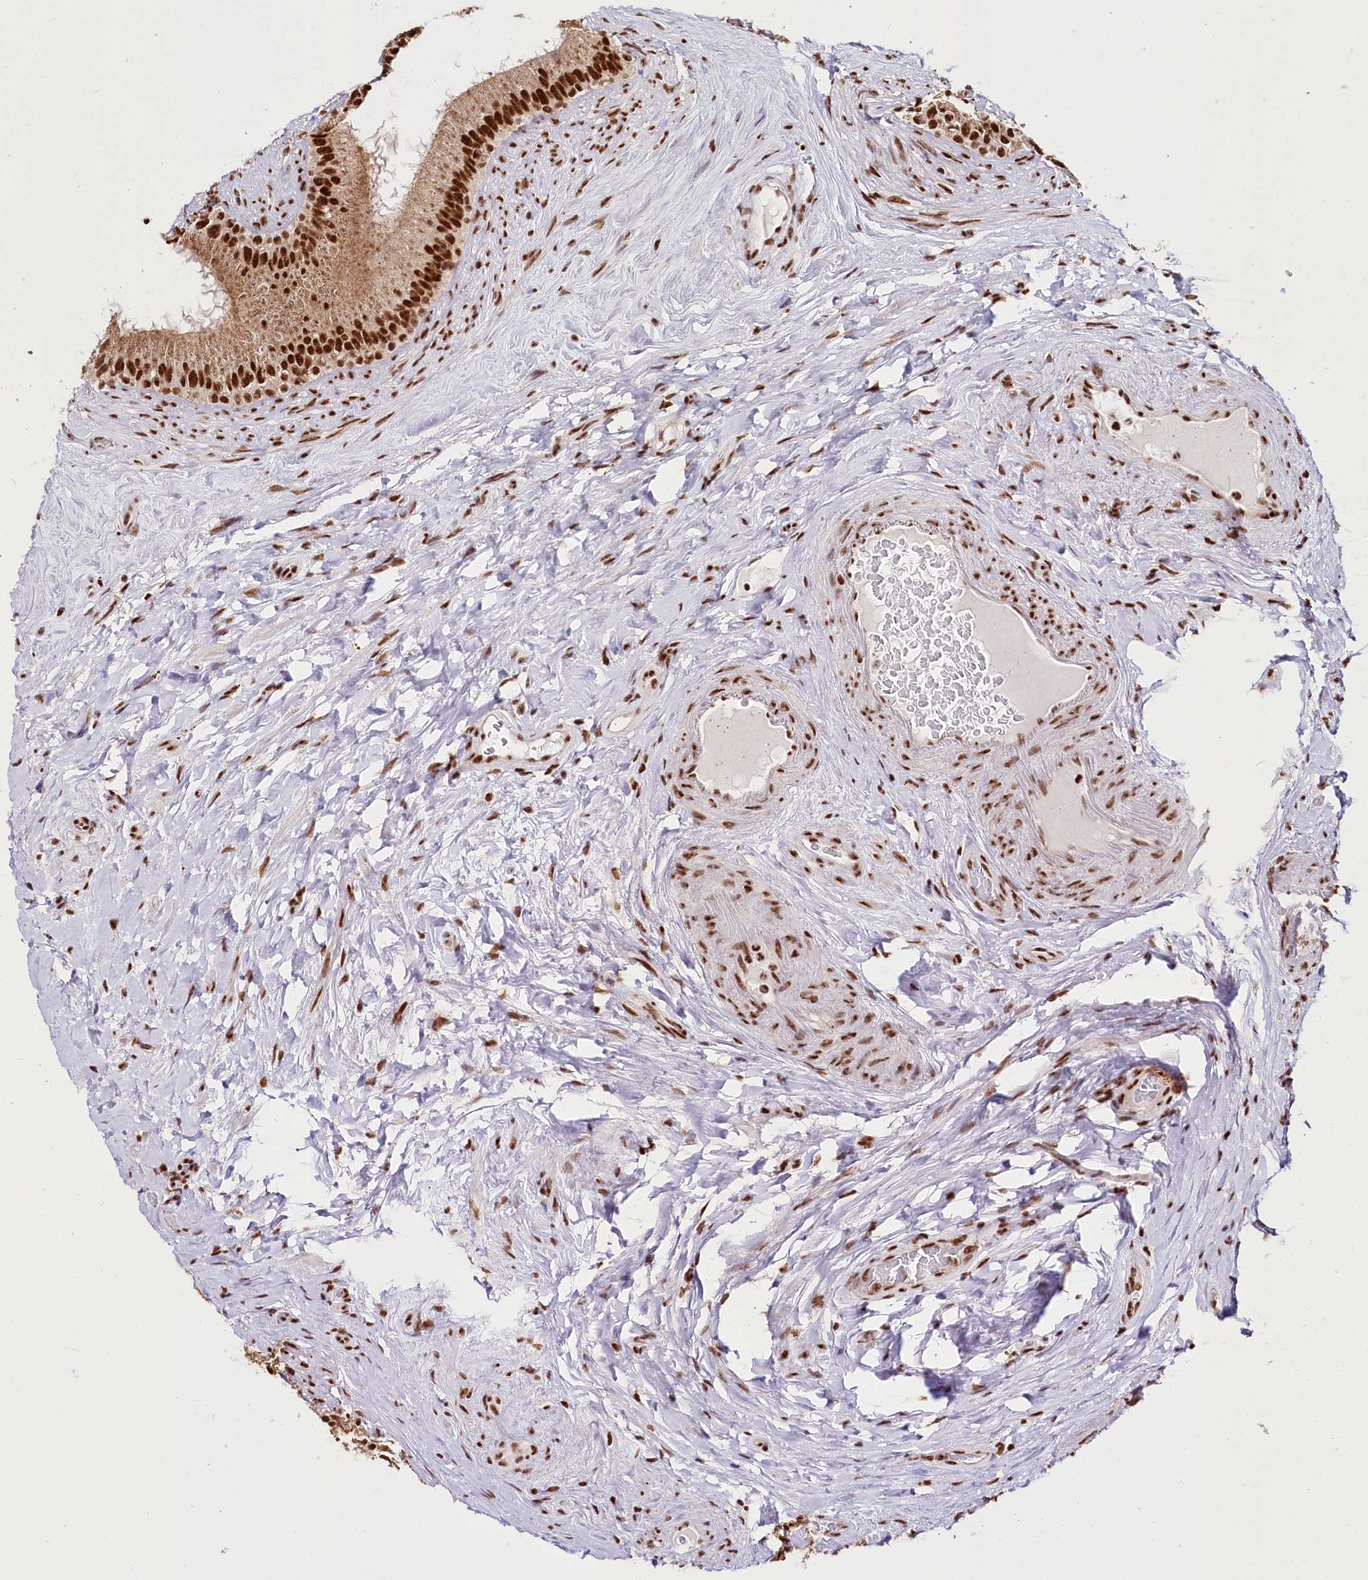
{"staining": {"intensity": "strong", "quantity": ">75%", "location": "cytoplasmic/membranous,nuclear"}, "tissue": "epididymis", "cell_type": "Glandular cells", "image_type": "normal", "snomed": [{"axis": "morphology", "description": "Normal tissue, NOS"}, {"axis": "topography", "description": "Epididymis"}], "caption": "Strong cytoplasmic/membranous,nuclear positivity for a protein is present in about >75% of glandular cells of benign epididymis using immunohistochemistry (IHC).", "gene": "SMARCE1", "patient": {"sex": "male", "age": 84}}